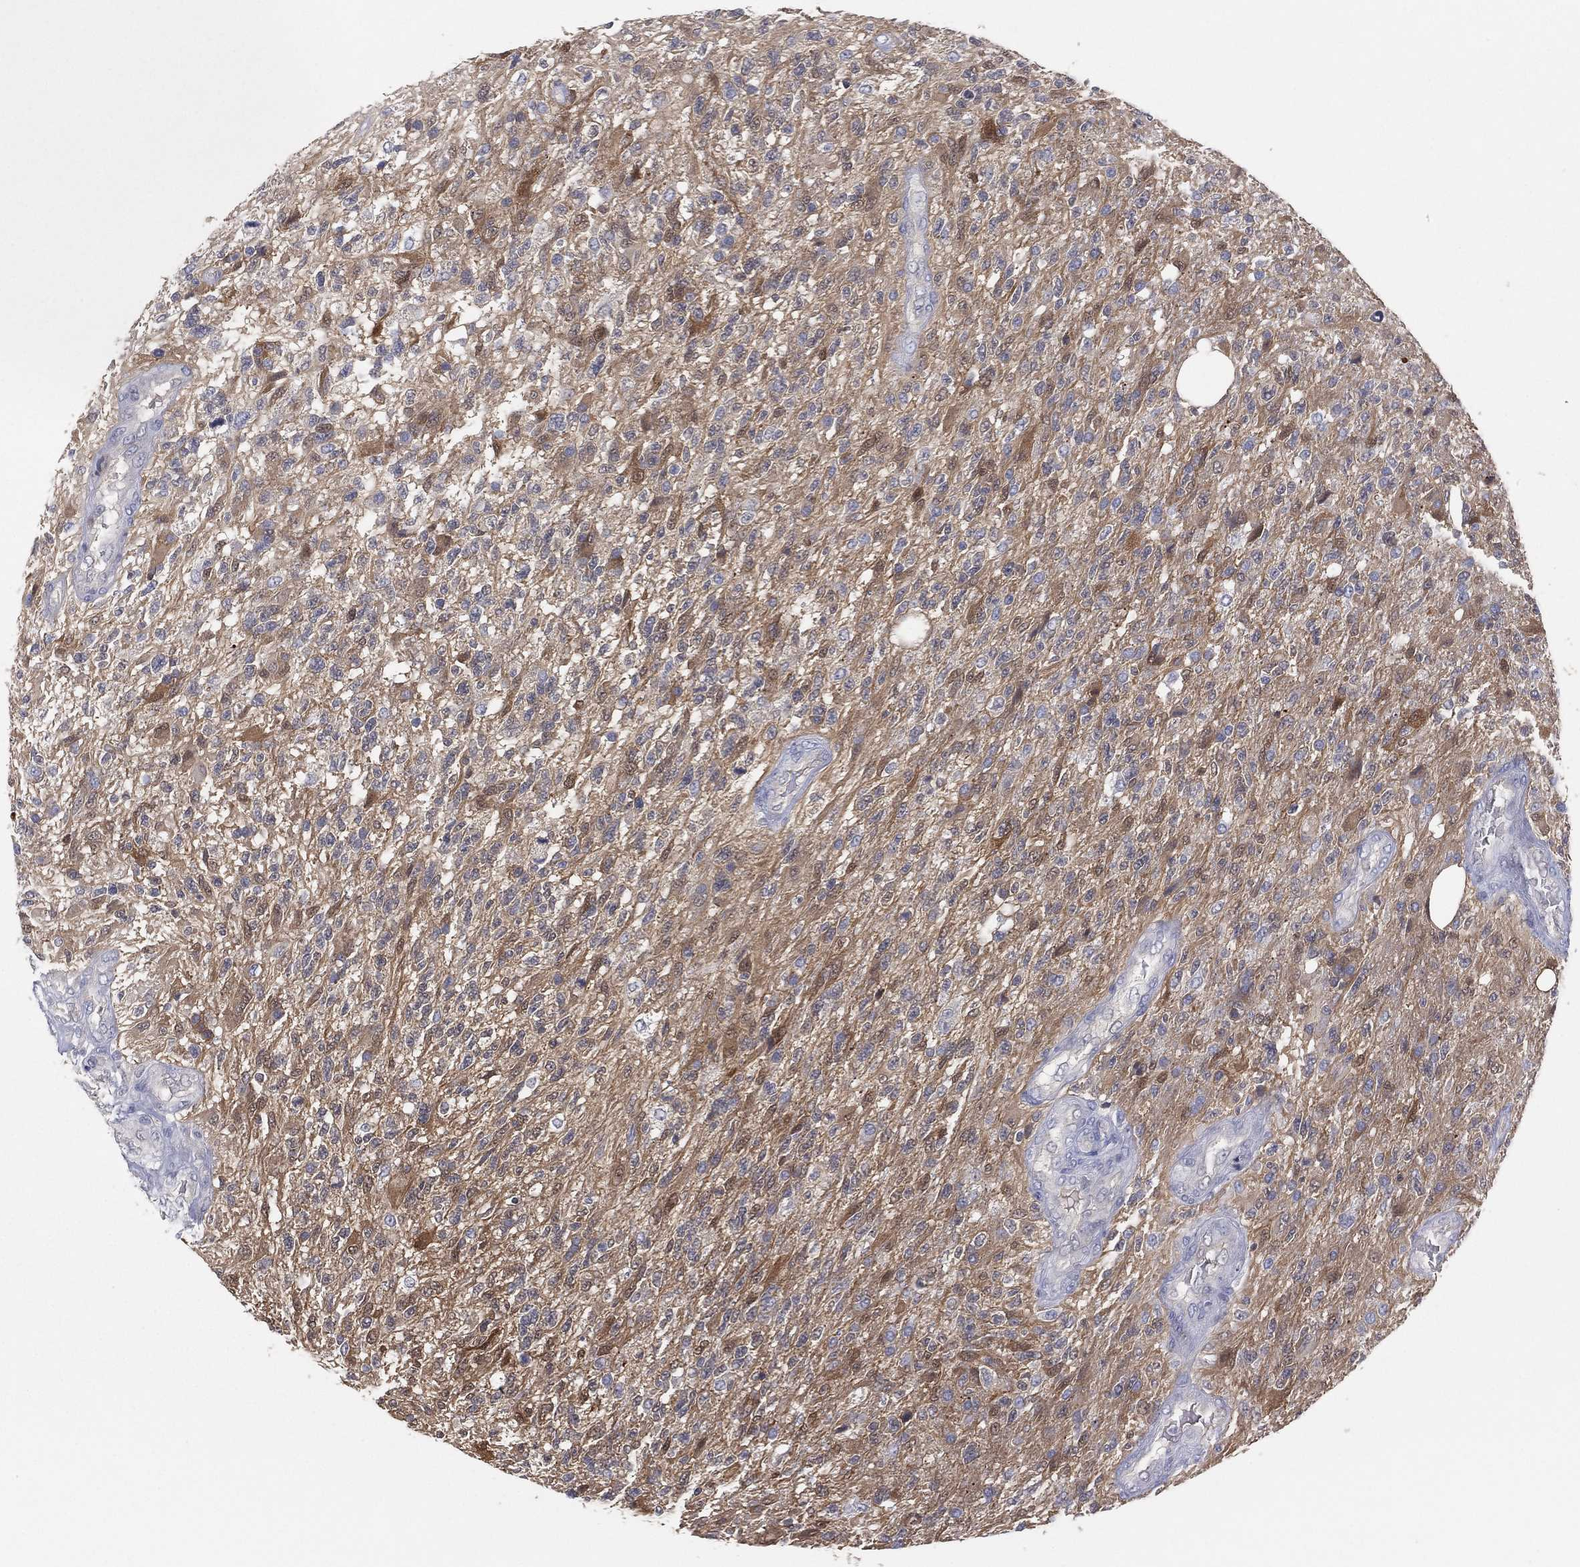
{"staining": {"intensity": "weak", "quantity": "25%-75%", "location": "cytoplasmic/membranous,nuclear"}, "tissue": "glioma", "cell_type": "Tumor cells", "image_type": "cancer", "snomed": [{"axis": "morphology", "description": "Glioma, malignant, High grade"}, {"axis": "topography", "description": "Brain"}], "caption": "Immunohistochemical staining of malignant high-grade glioma displays low levels of weak cytoplasmic/membranous and nuclear staining in about 25%-75% of tumor cells. (DAB IHC with brightfield microscopy, high magnification).", "gene": "DDAH1", "patient": {"sex": "male", "age": 56}}